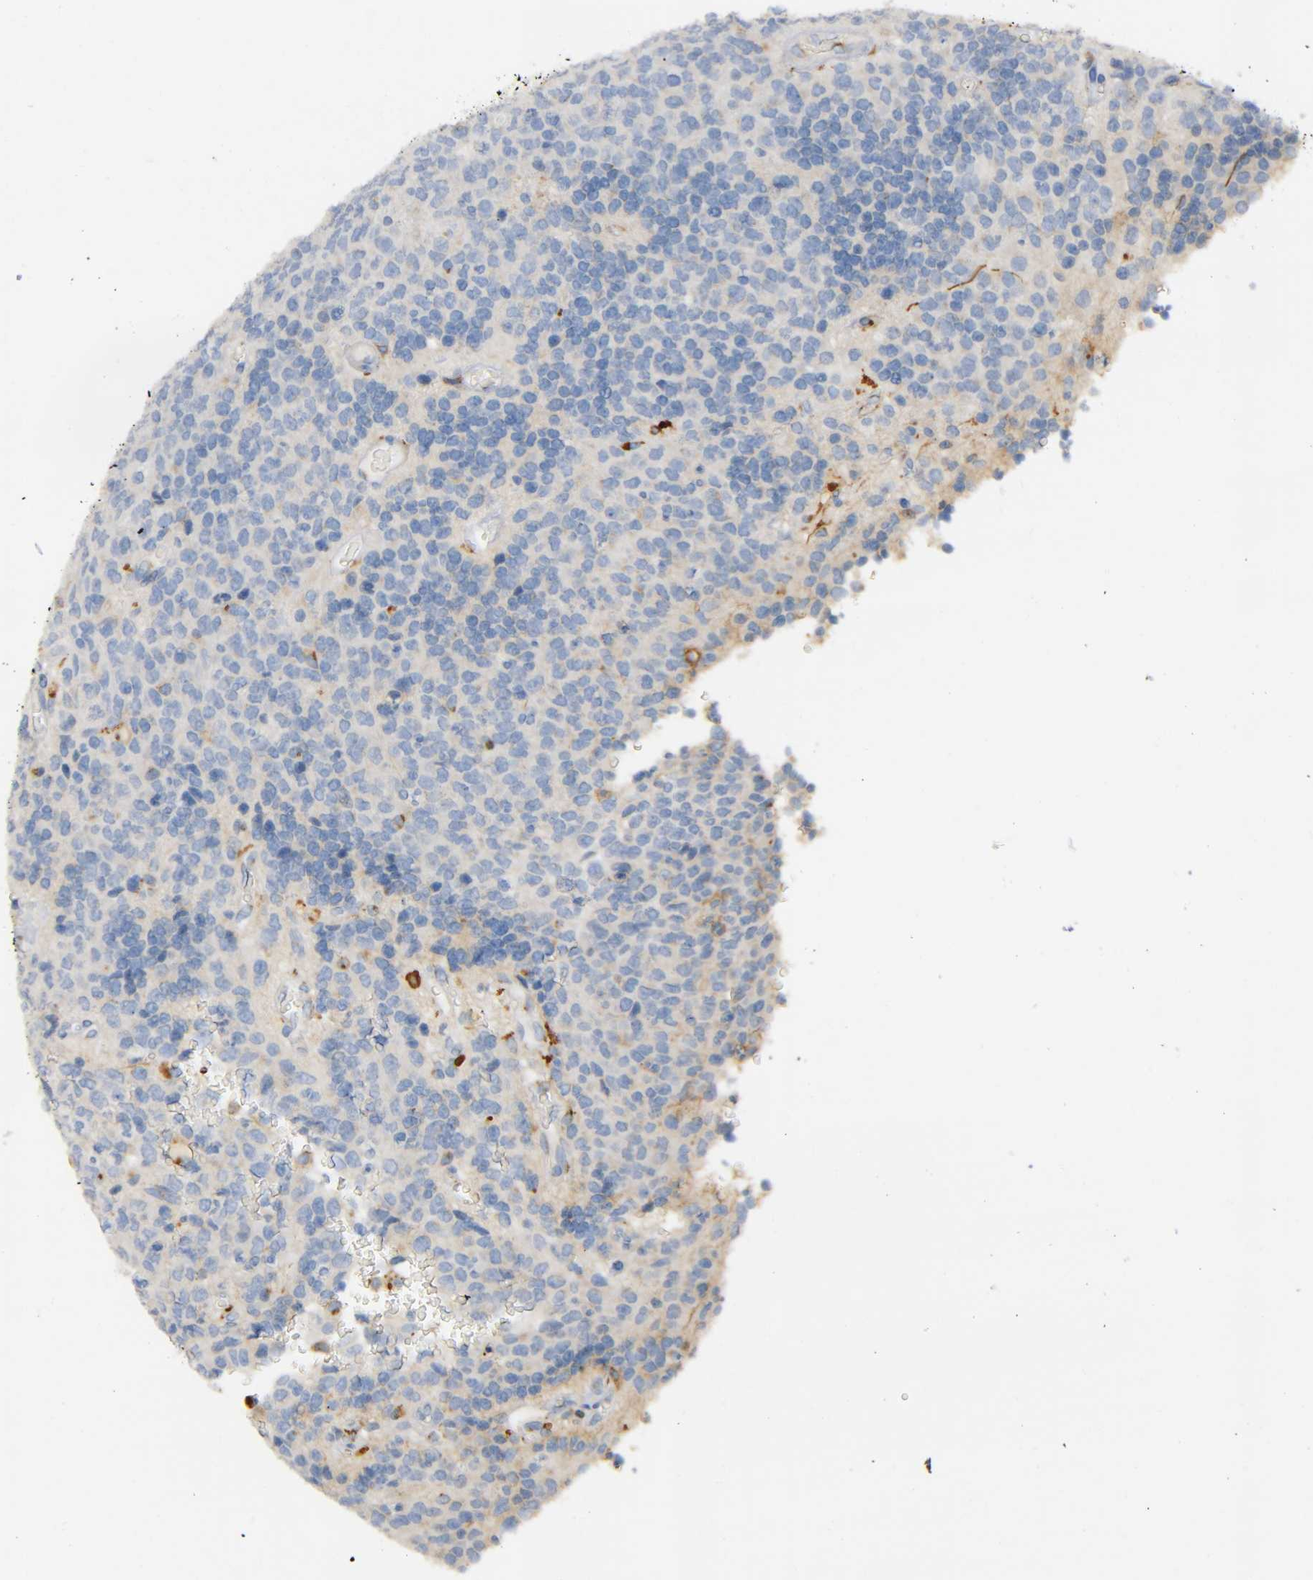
{"staining": {"intensity": "weak", "quantity": "25%-75%", "location": "cytoplasmic/membranous"}, "tissue": "glioma", "cell_type": "Tumor cells", "image_type": "cancer", "snomed": [{"axis": "morphology", "description": "Glioma, malignant, High grade"}, {"axis": "topography", "description": "pancreas cauda"}], "caption": "Glioma was stained to show a protein in brown. There is low levels of weak cytoplasmic/membranous staining in about 25%-75% of tumor cells. (brown staining indicates protein expression, while blue staining denotes nuclei).", "gene": "CAPN10", "patient": {"sex": "male", "age": 60}}